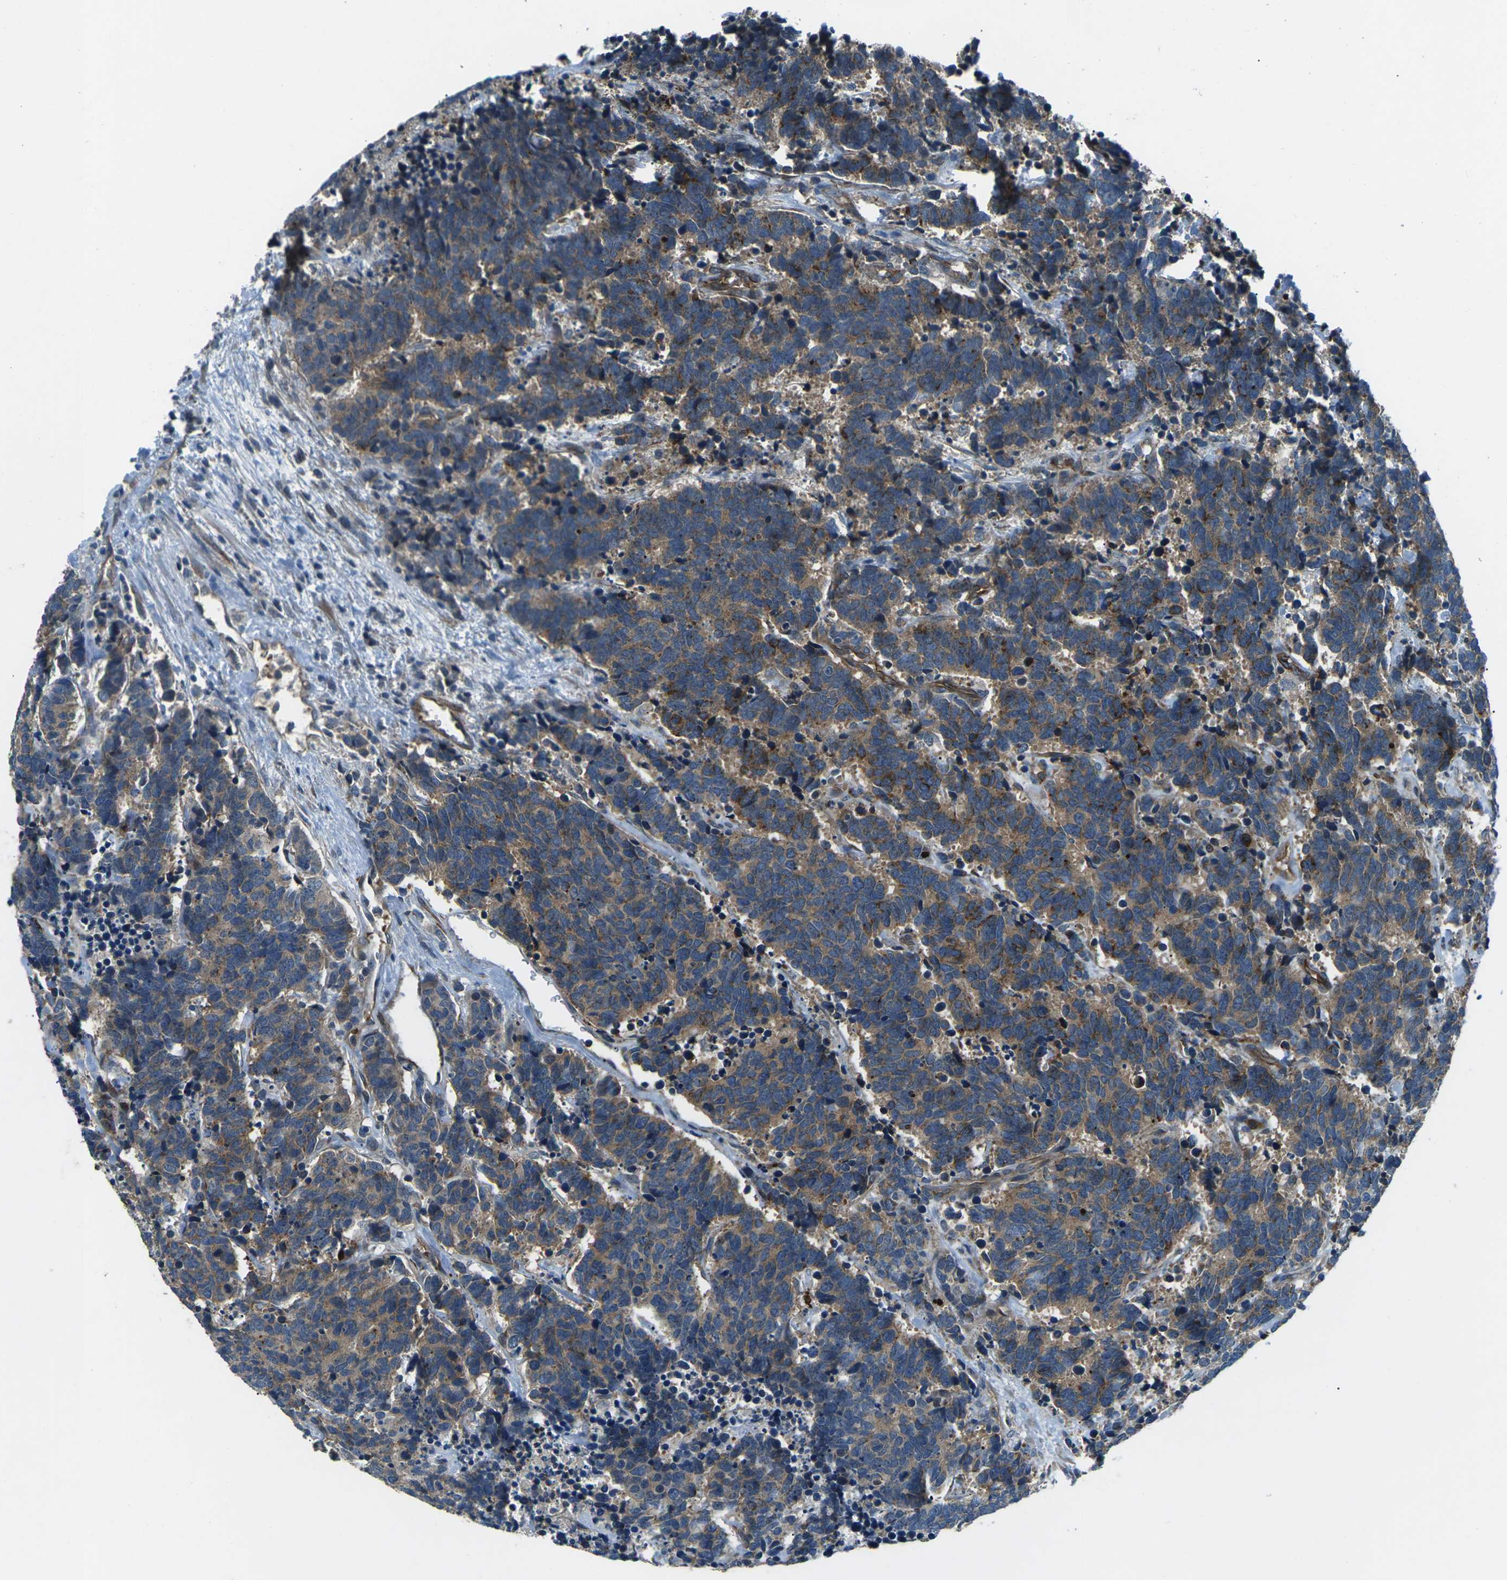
{"staining": {"intensity": "weak", "quantity": ">75%", "location": "cytoplasmic/membranous"}, "tissue": "carcinoid", "cell_type": "Tumor cells", "image_type": "cancer", "snomed": [{"axis": "morphology", "description": "Carcinoma, NOS"}, {"axis": "morphology", "description": "Carcinoid, malignant, NOS"}, {"axis": "topography", "description": "Urinary bladder"}], "caption": "Weak cytoplasmic/membranous protein expression is identified in approximately >75% of tumor cells in carcinoid.", "gene": "AFAP1", "patient": {"sex": "male", "age": 57}}